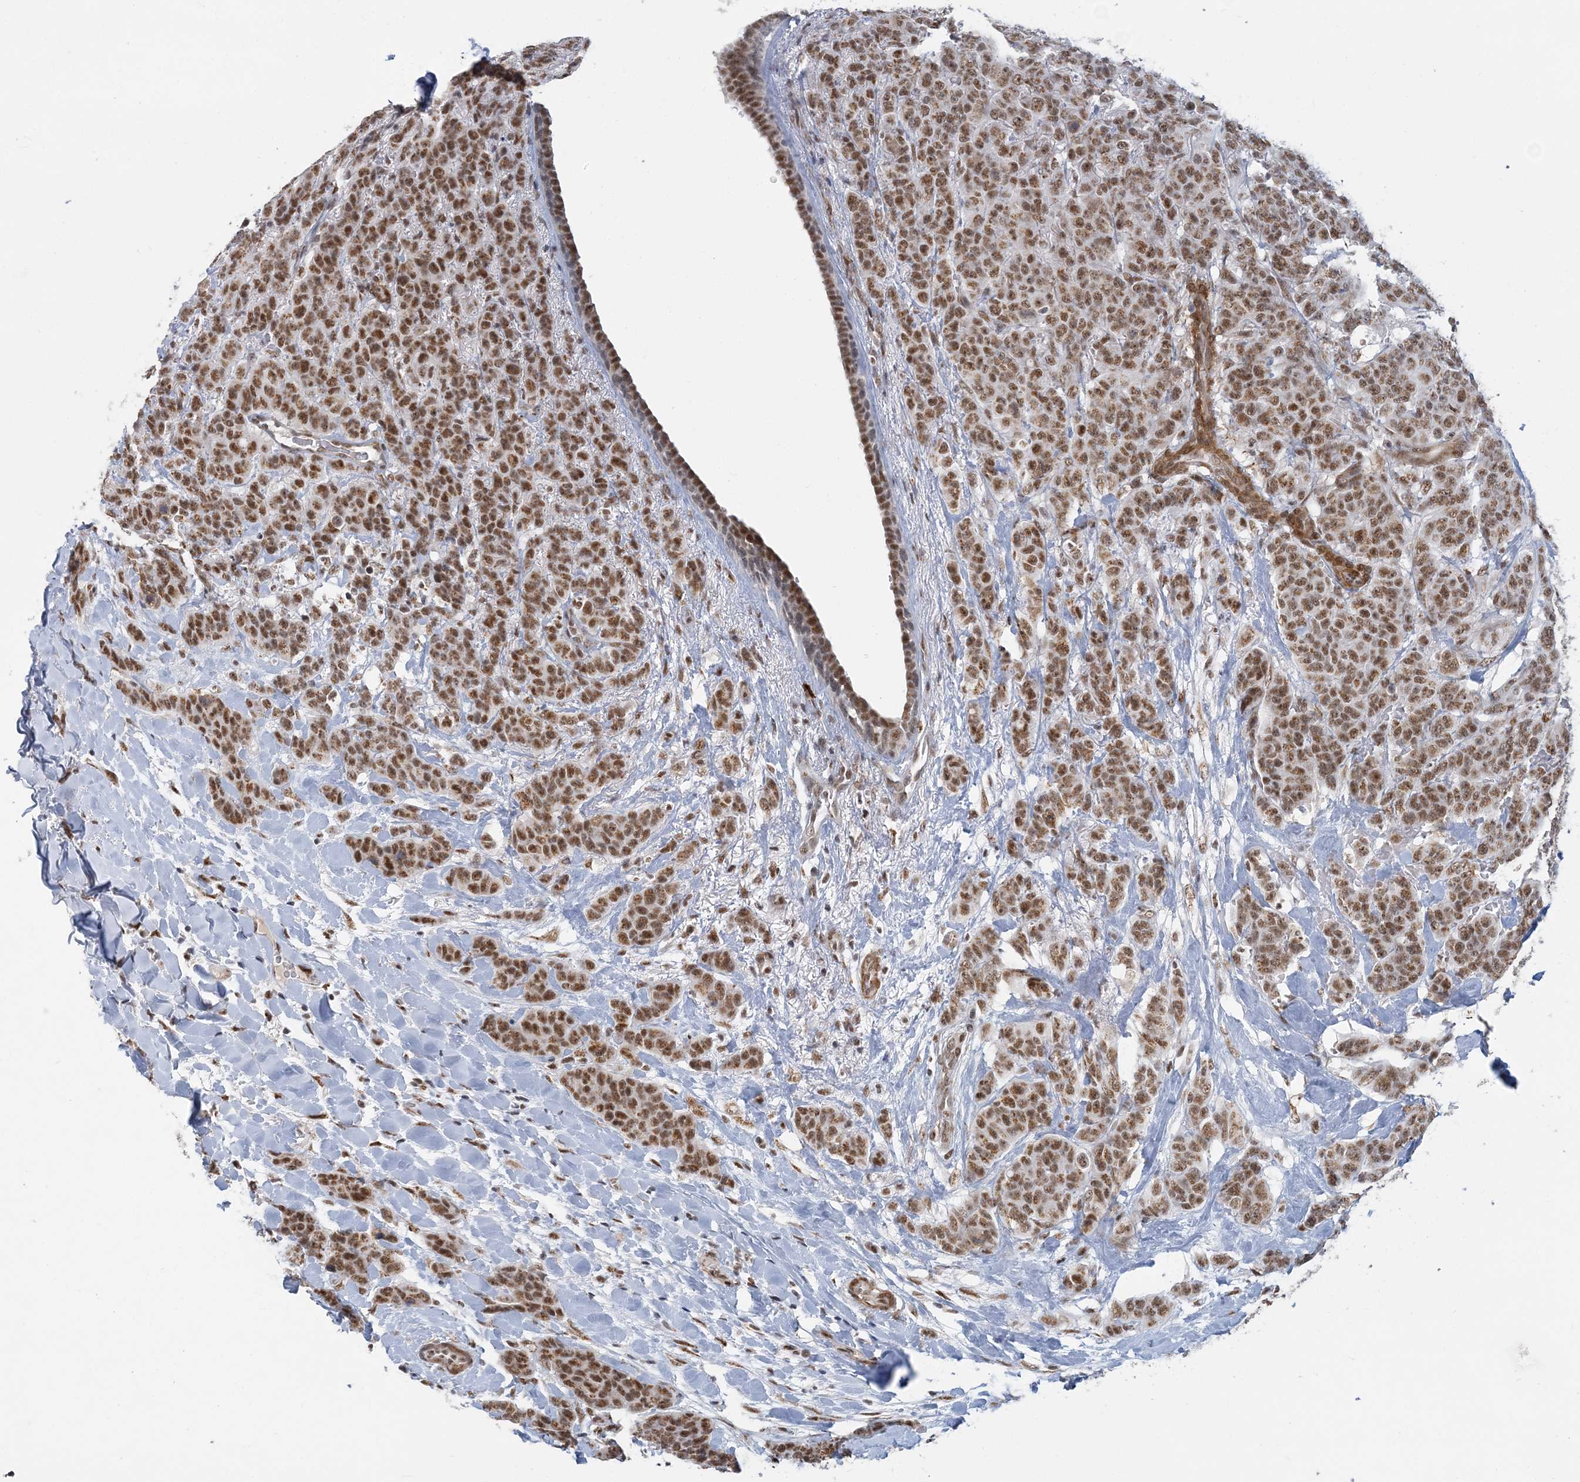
{"staining": {"intensity": "moderate", "quantity": ">75%", "location": "nuclear"}, "tissue": "breast cancer", "cell_type": "Tumor cells", "image_type": "cancer", "snomed": [{"axis": "morphology", "description": "Duct carcinoma"}, {"axis": "topography", "description": "Breast"}], "caption": "Immunohistochemistry (DAB (3,3'-diaminobenzidine)) staining of human invasive ductal carcinoma (breast) reveals moderate nuclear protein expression in about >75% of tumor cells.", "gene": "PLRG1", "patient": {"sex": "female", "age": 40}}